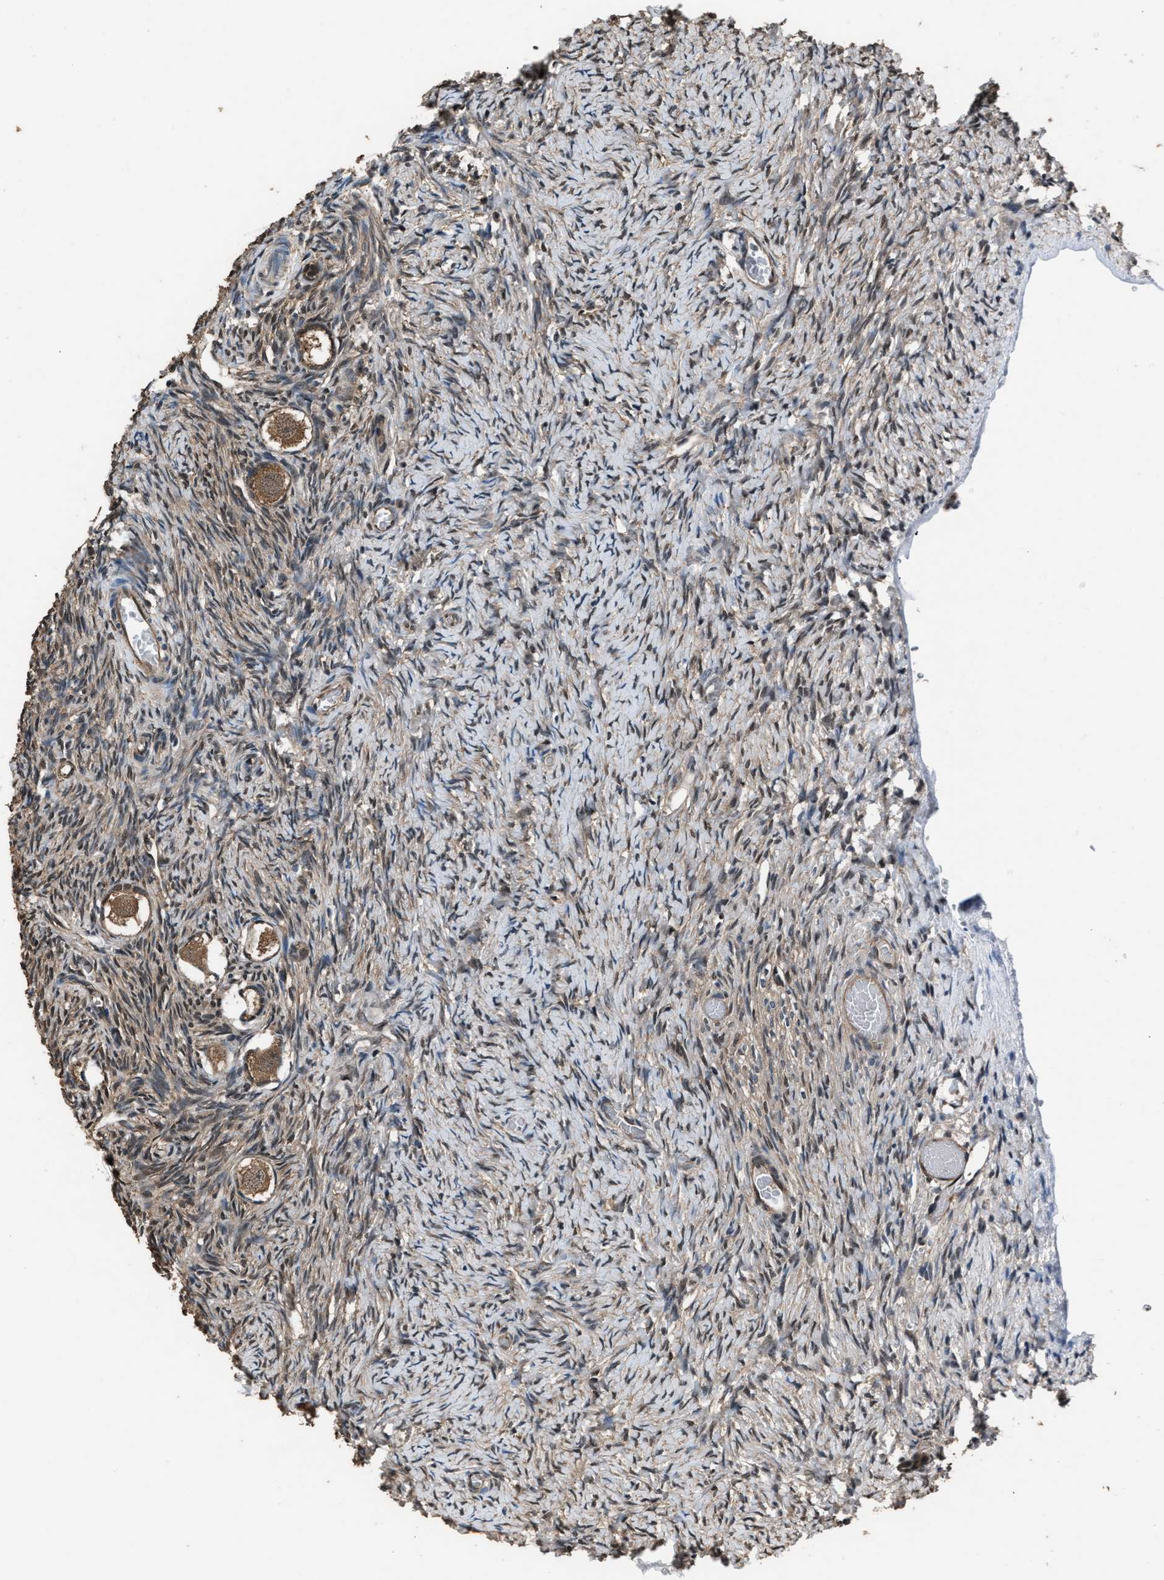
{"staining": {"intensity": "moderate", "quantity": ">75%", "location": "cytoplasmic/membranous"}, "tissue": "ovary", "cell_type": "Follicle cells", "image_type": "normal", "snomed": [{"axis": "morphology", "description": "Normal tissue, NOS"}, {"axis": "topography", "description": "Ovary"}], "caption": "Protein staining shows moderate cytoplasmic/membranous expression in about >75% of follicle cells in normal ovary. The protein is shown in brown color, while the nuclei are stained blue.", "gene": "DFFA", "patient": {"sex": "female", "age": 27}}